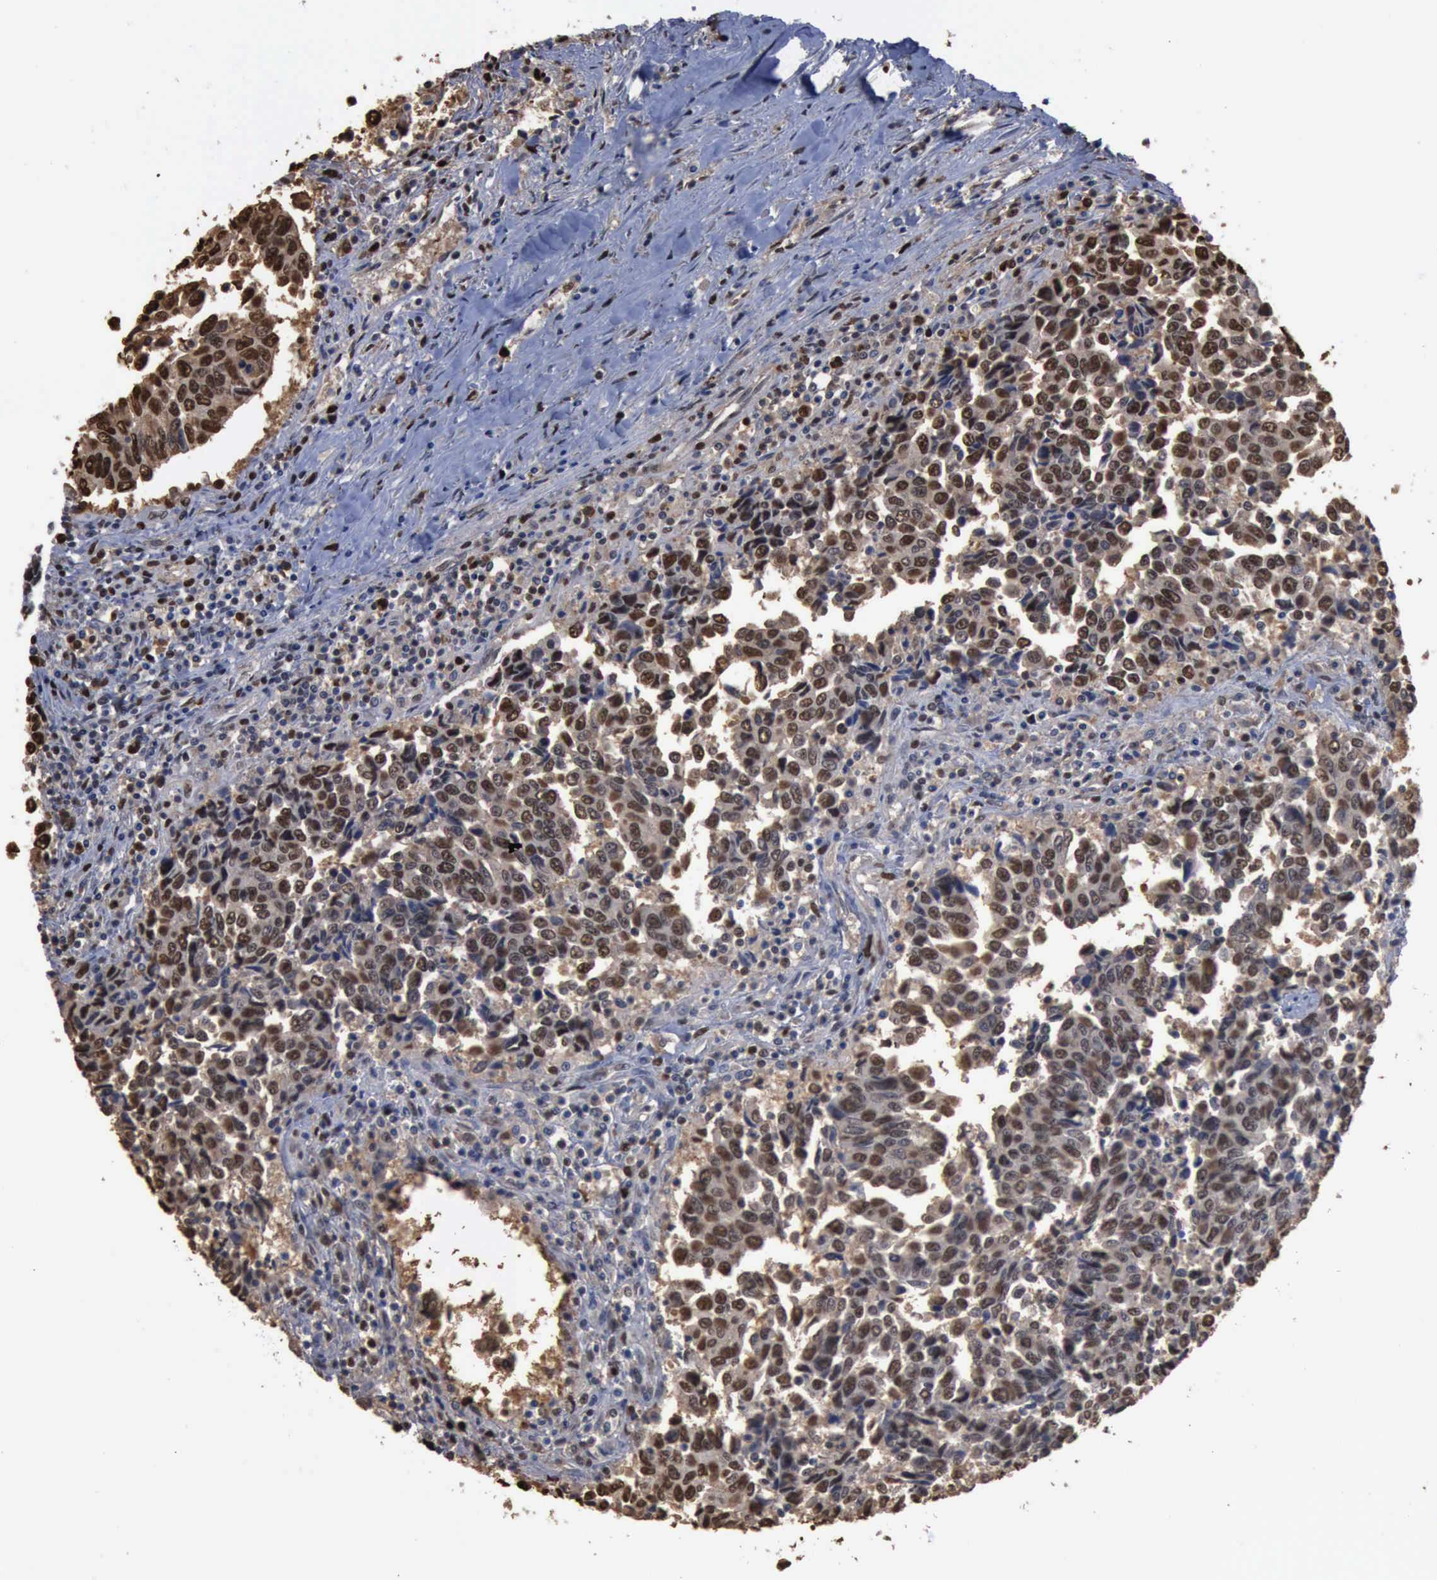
{"staining": {"intensity": "moderate", "quantity": ">75%", "location": "nuclear"}, "tissue": "urothelial cancer", "cell_type": "Tumor cells", "image_type": "cancer", "snomed": [{"axis": "morphology", "description": "Urothelial carcinoma, High grade"}, {"axis": "topography", "description": "Urinary bladder"}], "caption": "Urothelial cancer stained with DAB (3,3'-diaminobenzidine) immunohistochemistry (IHC) demonstrates medium levels of moderate nuclear positivity in approximately >75% of tumor cells. (IHC, brightfield microscopy, high magnification).", "gene": "PCNA", "patient": {"sex": "male", "age": 86}}